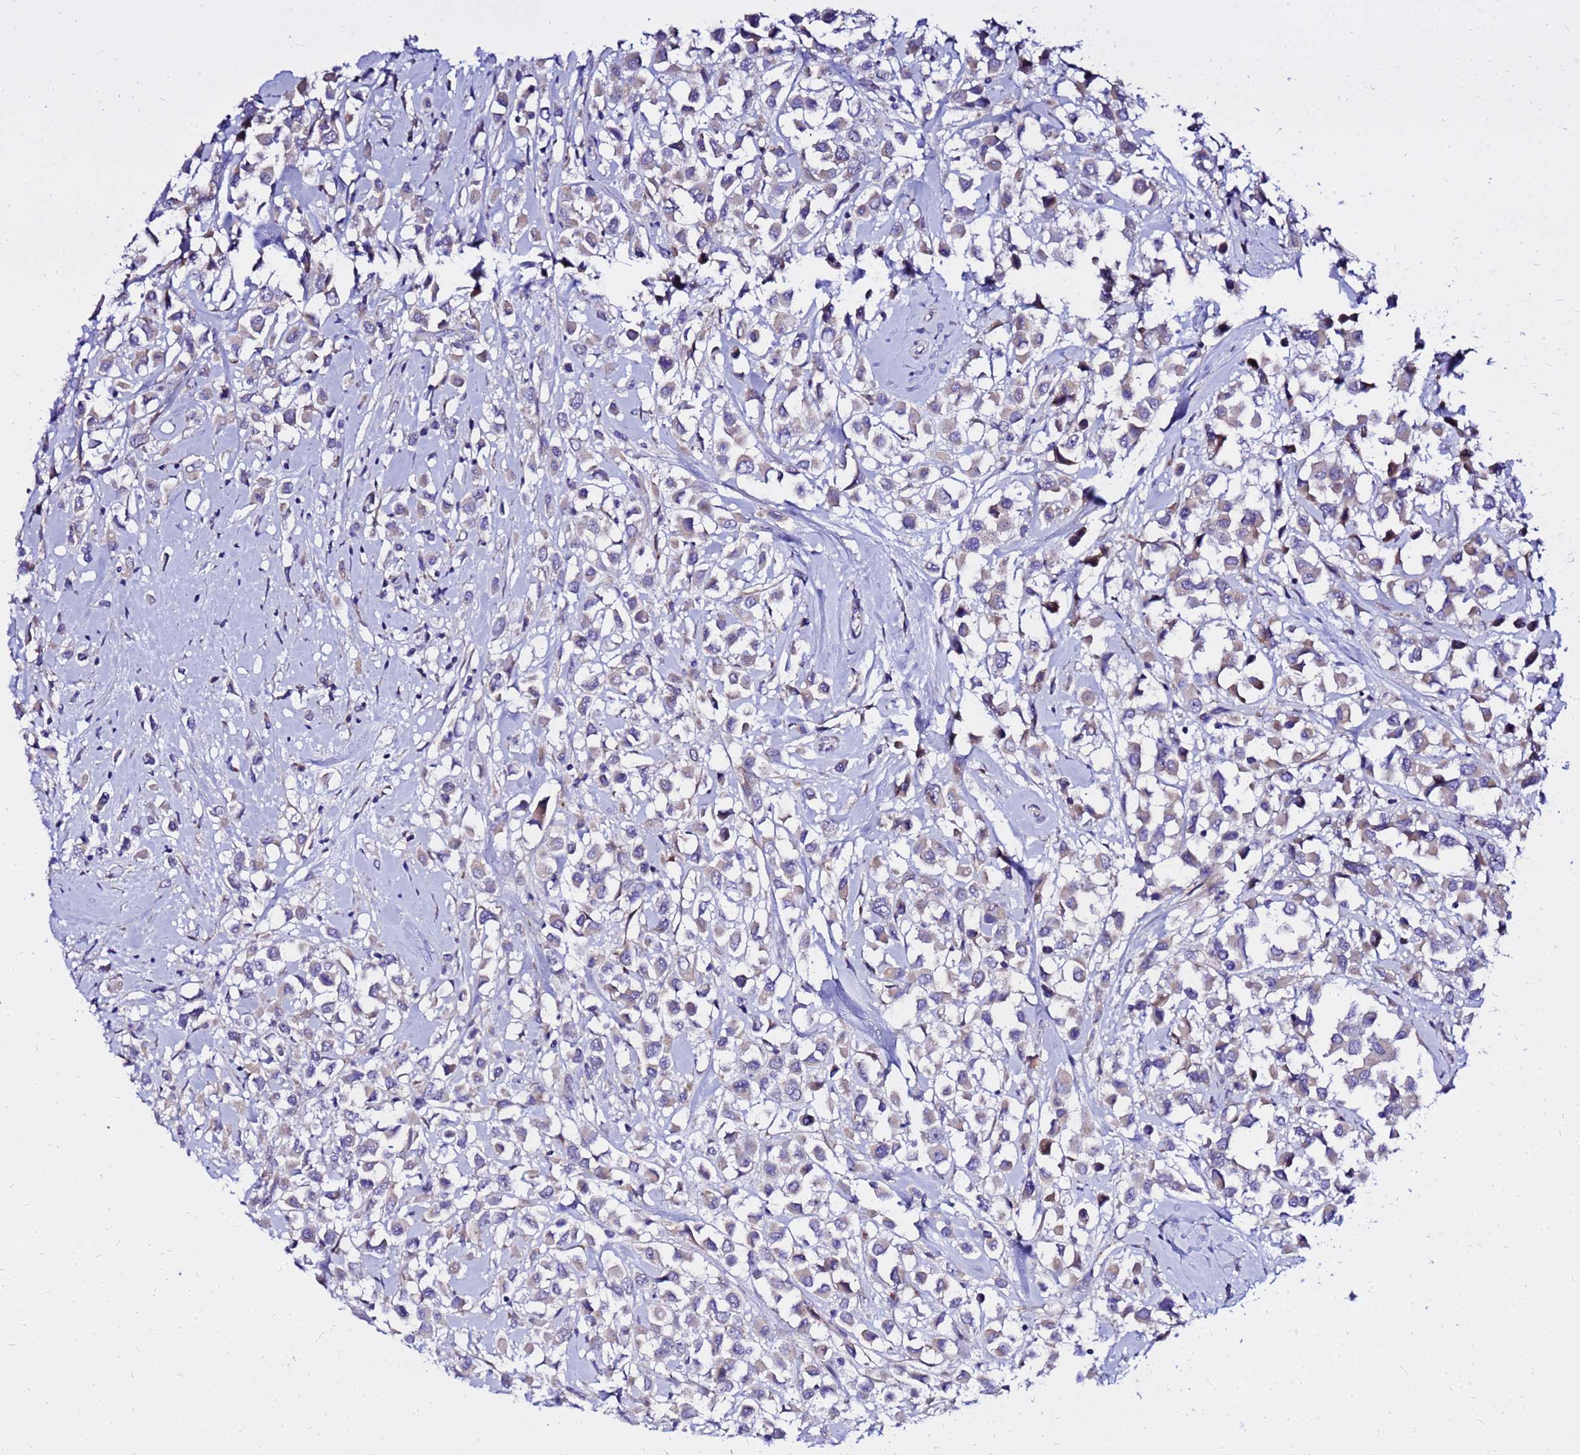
{"staining": {"intensity": "negative", "quantity": "none", "location": "none"}, "tissue": "breast cancer", "cell_type": "Tumor cells", "image_type": "cancer", "snomed": [{"axis": "morphology", "description": "Duct carcinoma"}, {"axis": "topography", "description": "Breast"}], "caption": "A high-resolution photomicrograph shows immunohistochemistry (IHC) staining of breast intraductal carcinoma, which exhibits no significant expression in tumor cells.", "gene": "HERC5", "patient": {"sex": "female", "age": 87}}